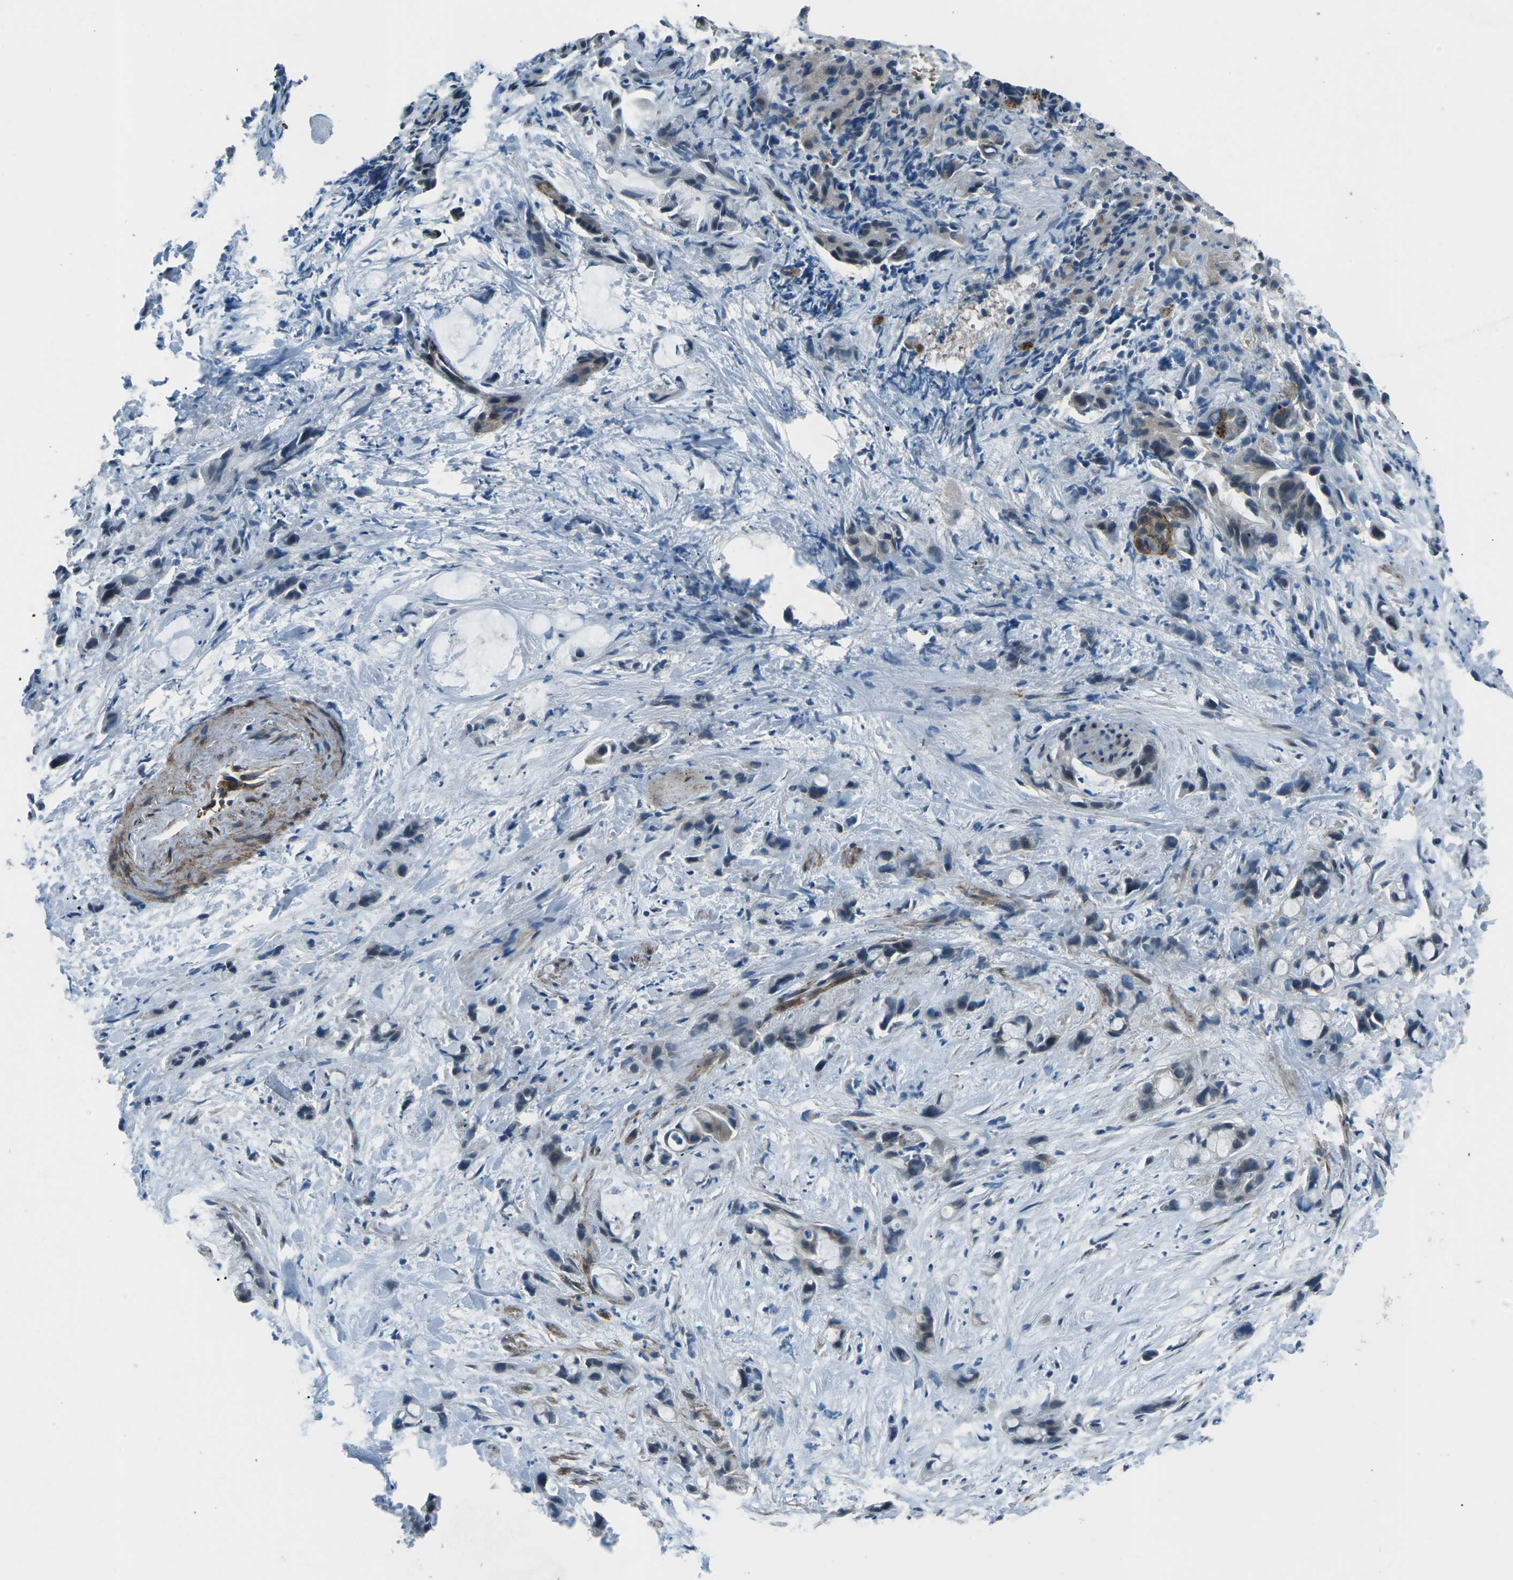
{"staining": {"intensity": "moderate", "quantity": "25%-75%", "location": "cytoplasmic/membranous"}, "tissue": "liver cancer", "cell_type": "Tumor cells", "image_type": "cancer", "snomed": [{"axis": "morphology", "description": "Cholangiocarcinoma"}, {"axis": "topography", "description": "Liver"}], "caption": "Protein analysis of cholangiocarcinoma (liver) tissue demonstrates moderate cytoplasmic/membranous positivity in about 25%-75% of tumor cells.", "gene": "AFAP1", "patient": {"sex": "female", "age": 72}}